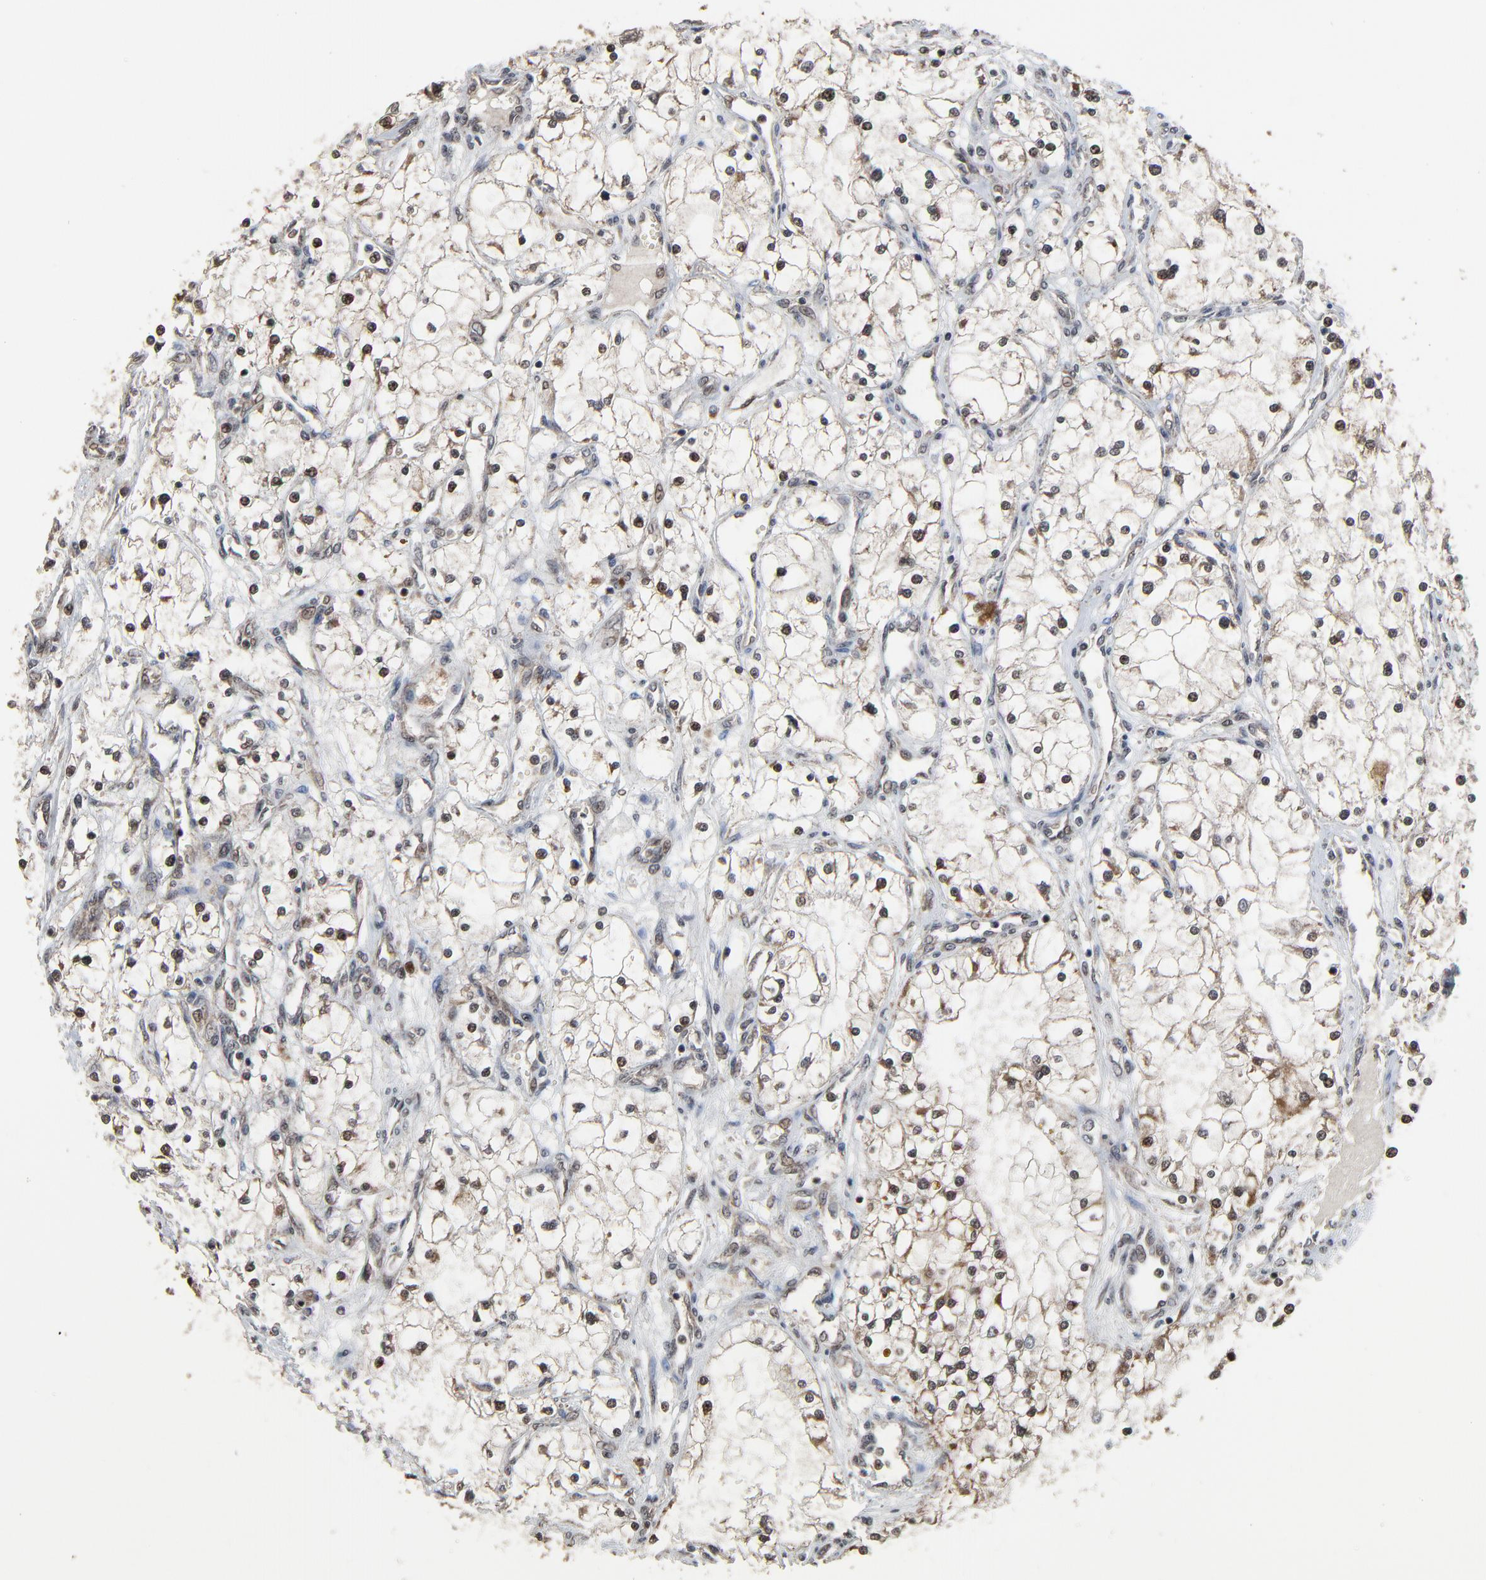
{"staining": {"intensity": "weak", "quantity": "25%-75%", "location": "cytoplasmic/membranous,nuclear"}, "tissue": "renal cancer", "cell_type": "Tumor cells", "image_type": "cancer", "snomed": [{"axis": "morphology", "description": "Adenocarcinoma, NOS"}, {"axis": "topography", "description": "Kidney"}], "caption": "A low amount of weak cytoplasmic/membranous and nuclear staining is seen in about 25%-75% of tumor cells in renal adenocarcinoma tissue. The staining was performed using DAB to visualize the protein expression in brown, while the nuclei were stained in blue with hematoxylin (Magnification: 20x).", "gene": "RHOJ", "patient": {"sex": "male", "age": 61}}